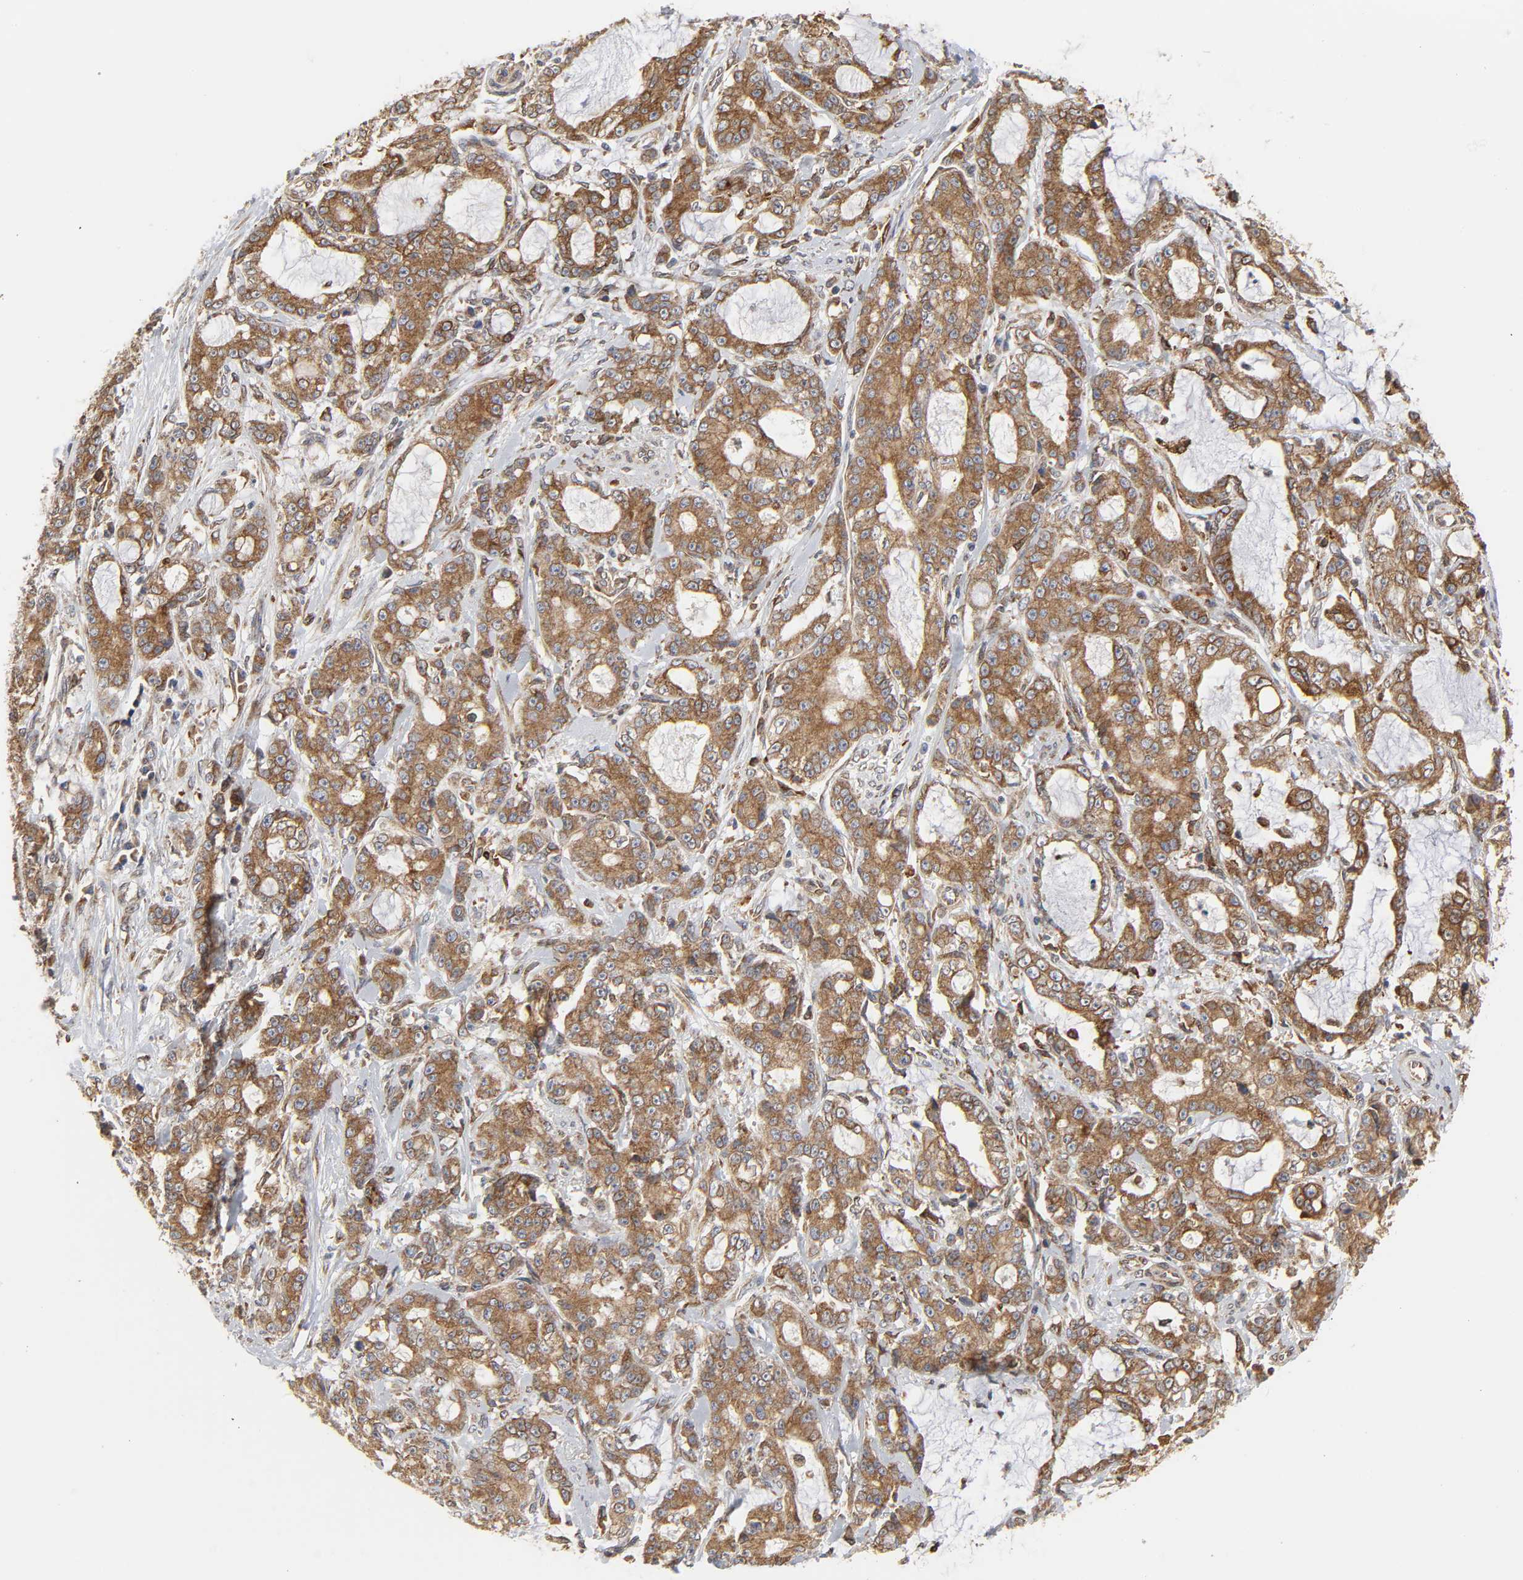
{"staining": {"intensity": "moderate", "quantity": ">75%", "location": "cytoplasmic/membranous"}, "tissue": "pancreatic cancer", "cell_type": "Tumor cells", "image_type": "cancer", "snomed": [{"axis": "morphology", "description": "Adenocarcinoma, NOS"}, {"axis": "topography", "description": "Pancreas"}], "caption": "There is medium levels of moderate cytoplasmic/membranous expression in tumor cells of adenocarcinoma (pancreatic), as demonstrated by immunohistochemical staining (brown color).", "gene": "POR", "patient": {"sex": "female", "age": 73}}